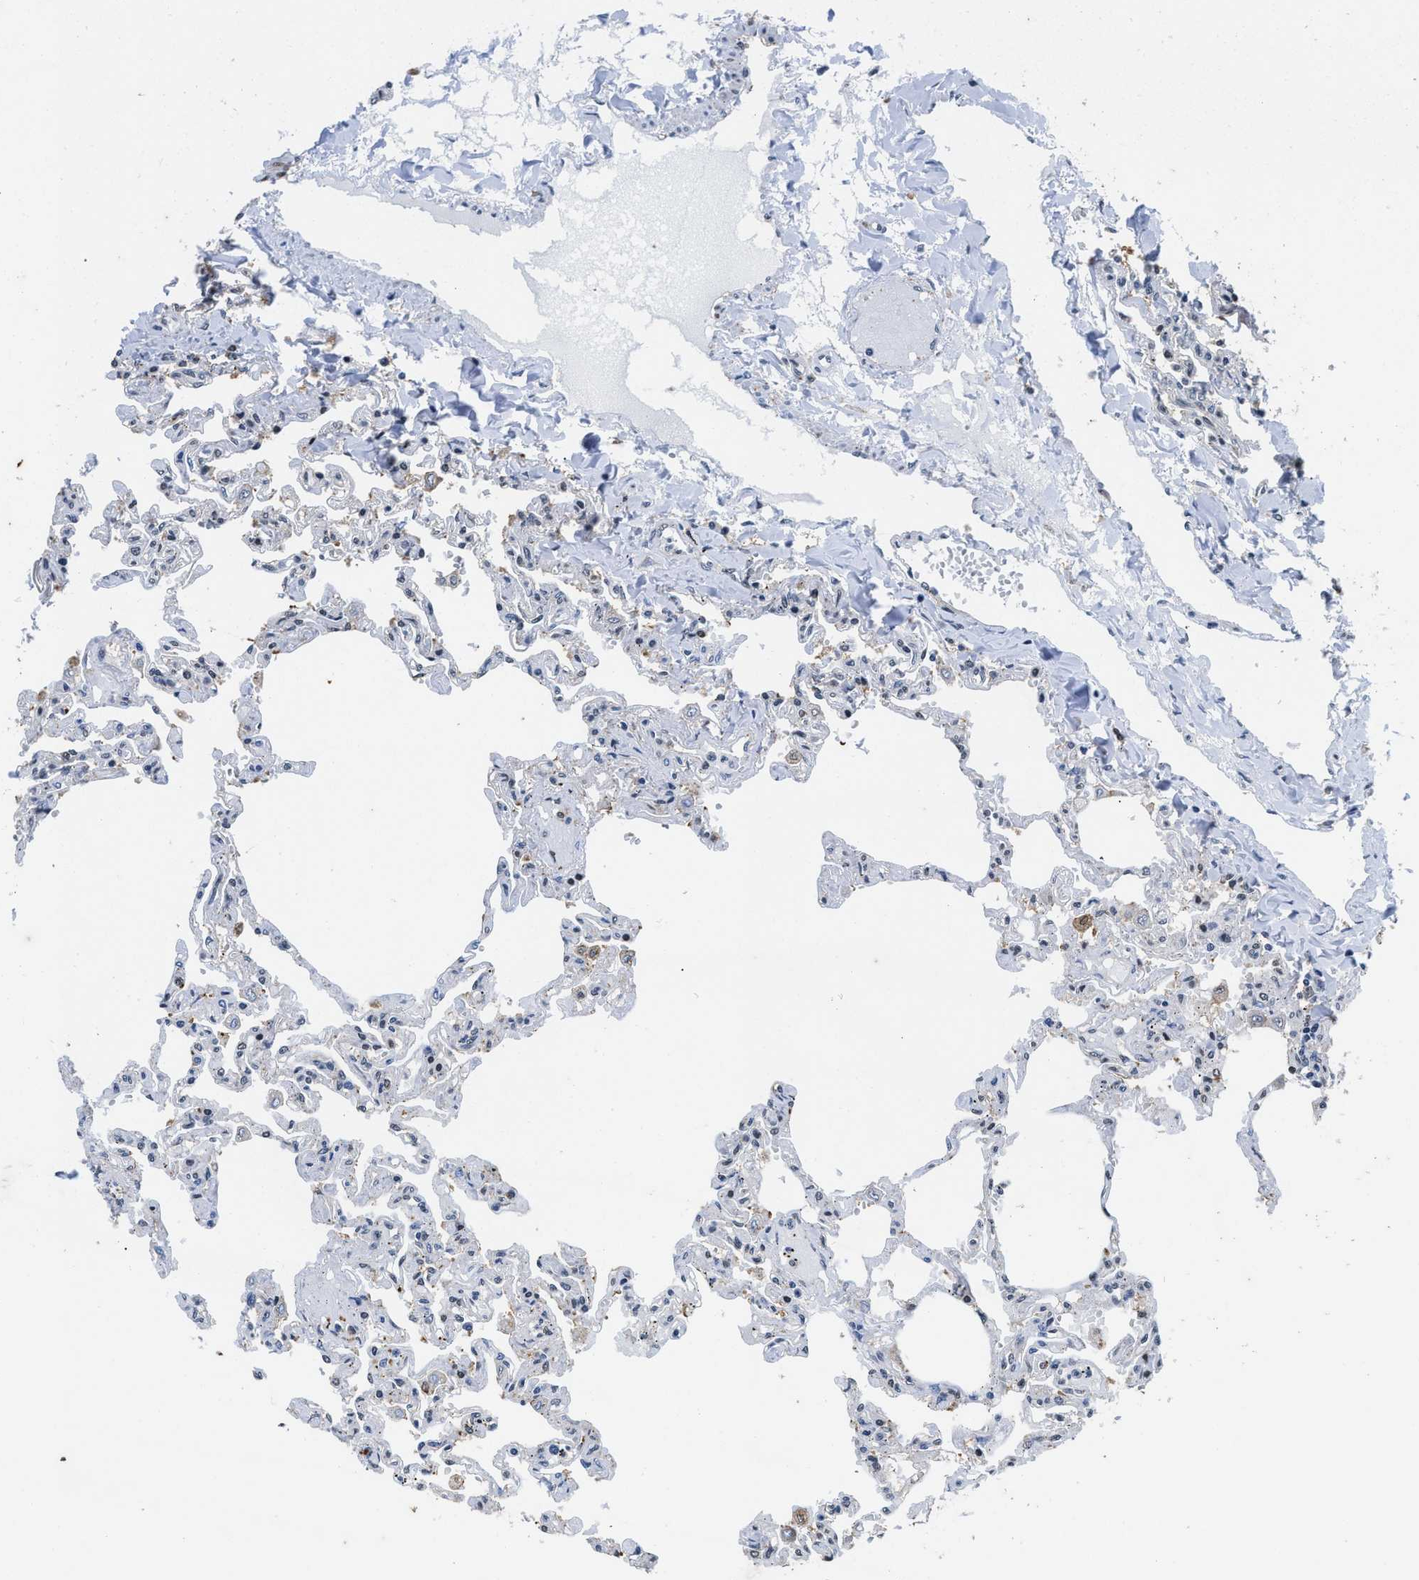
{"staining": {"intensity": "moderate", "quantity": "25%-75%", "location": "nuclear"}, "tissue": "lung", "cell_type": "Alveolar cells", "image_type": "normal", "snomed": [{"axis": "morphology", "description": "Normal tissue, NOS"}, {"axis": "topography", "description": "Lung"}], "caption": "Normal lung shows moderate nuclear positivity in about 25%-75% of alveolar cells, visualized by immunohistochemistry.", "gene": "HNRNPF", "patient": {"sex": "male", "age": 21}}